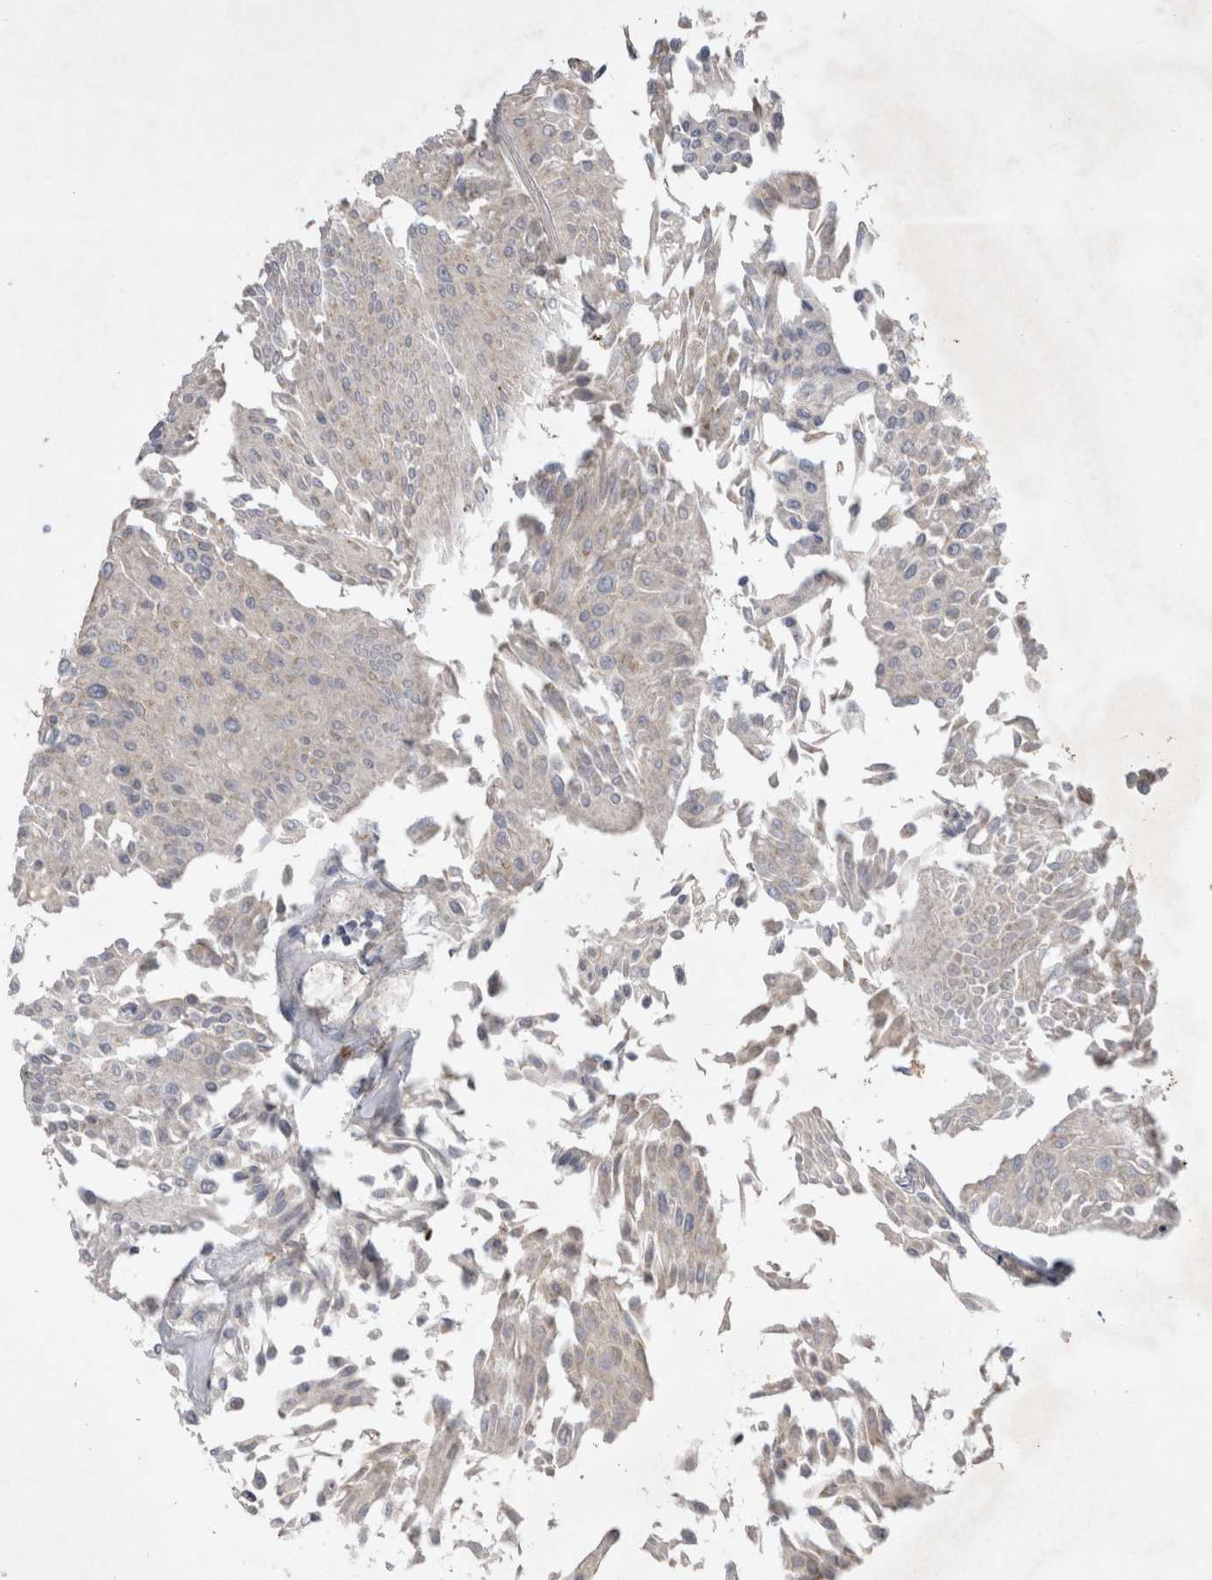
{"staining": {"intensity": "negative", "quantity": "none", "location": "none"}, "tissue": "urothelial cancer", "cell_type": "Tumor cells", "image_type": "cancer", "snomed": [{"axis": "morphology", "description": "Urothelial carcinoma, Low grade"}, {"axis": "topography", "description": "Urinary bladder"}], "caption": "Human urothelial cancer stained for a protein using immunohistochemistry (IHC) demonstrates no staining in tumor cells.", "gene": "STRADB", "patient": {"sex": "male", "age": 67}}